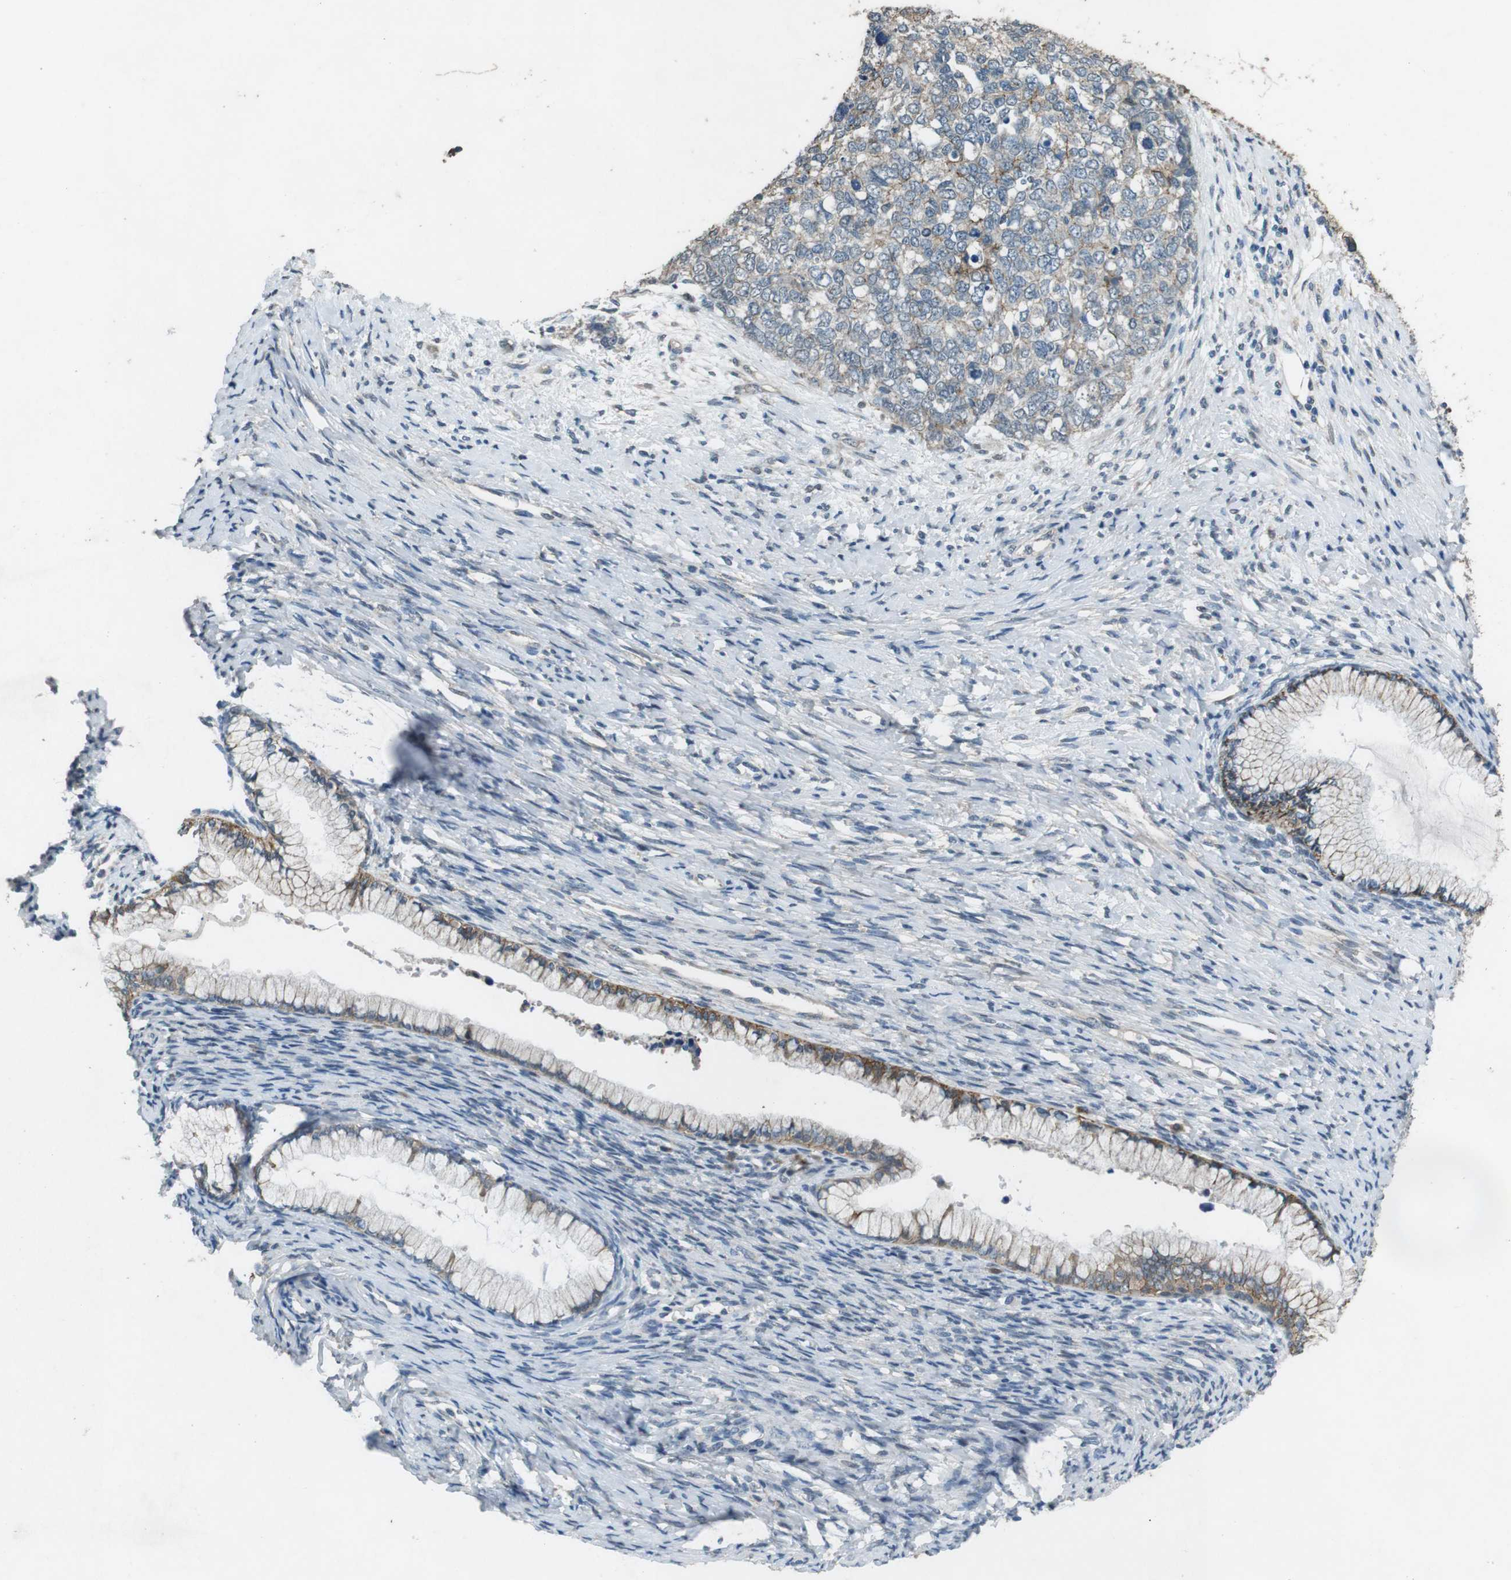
{"staining": {"intensity": "moderate", "quantity": "<25%", "location": "cytoplasmic/membranous"}, "tissue": "cervical cancer", "cell_type": "Tumor cells", "image_type": "cancer", "snomed": [{"axis": "morphology", "description": "Squamous cell carcinoma, NOS"}, {"axis": "topography", "description": "Cervix"}], "caption": "Human cervical cancer (squamous cell carcinoma) stained with a brown dye demonstrates moderate cytoplasmic/membranous positive positivity in approximately <25% of tumor cells.", "gene": "CLDN7", "patient": {"sex": "female", "age": 63}}